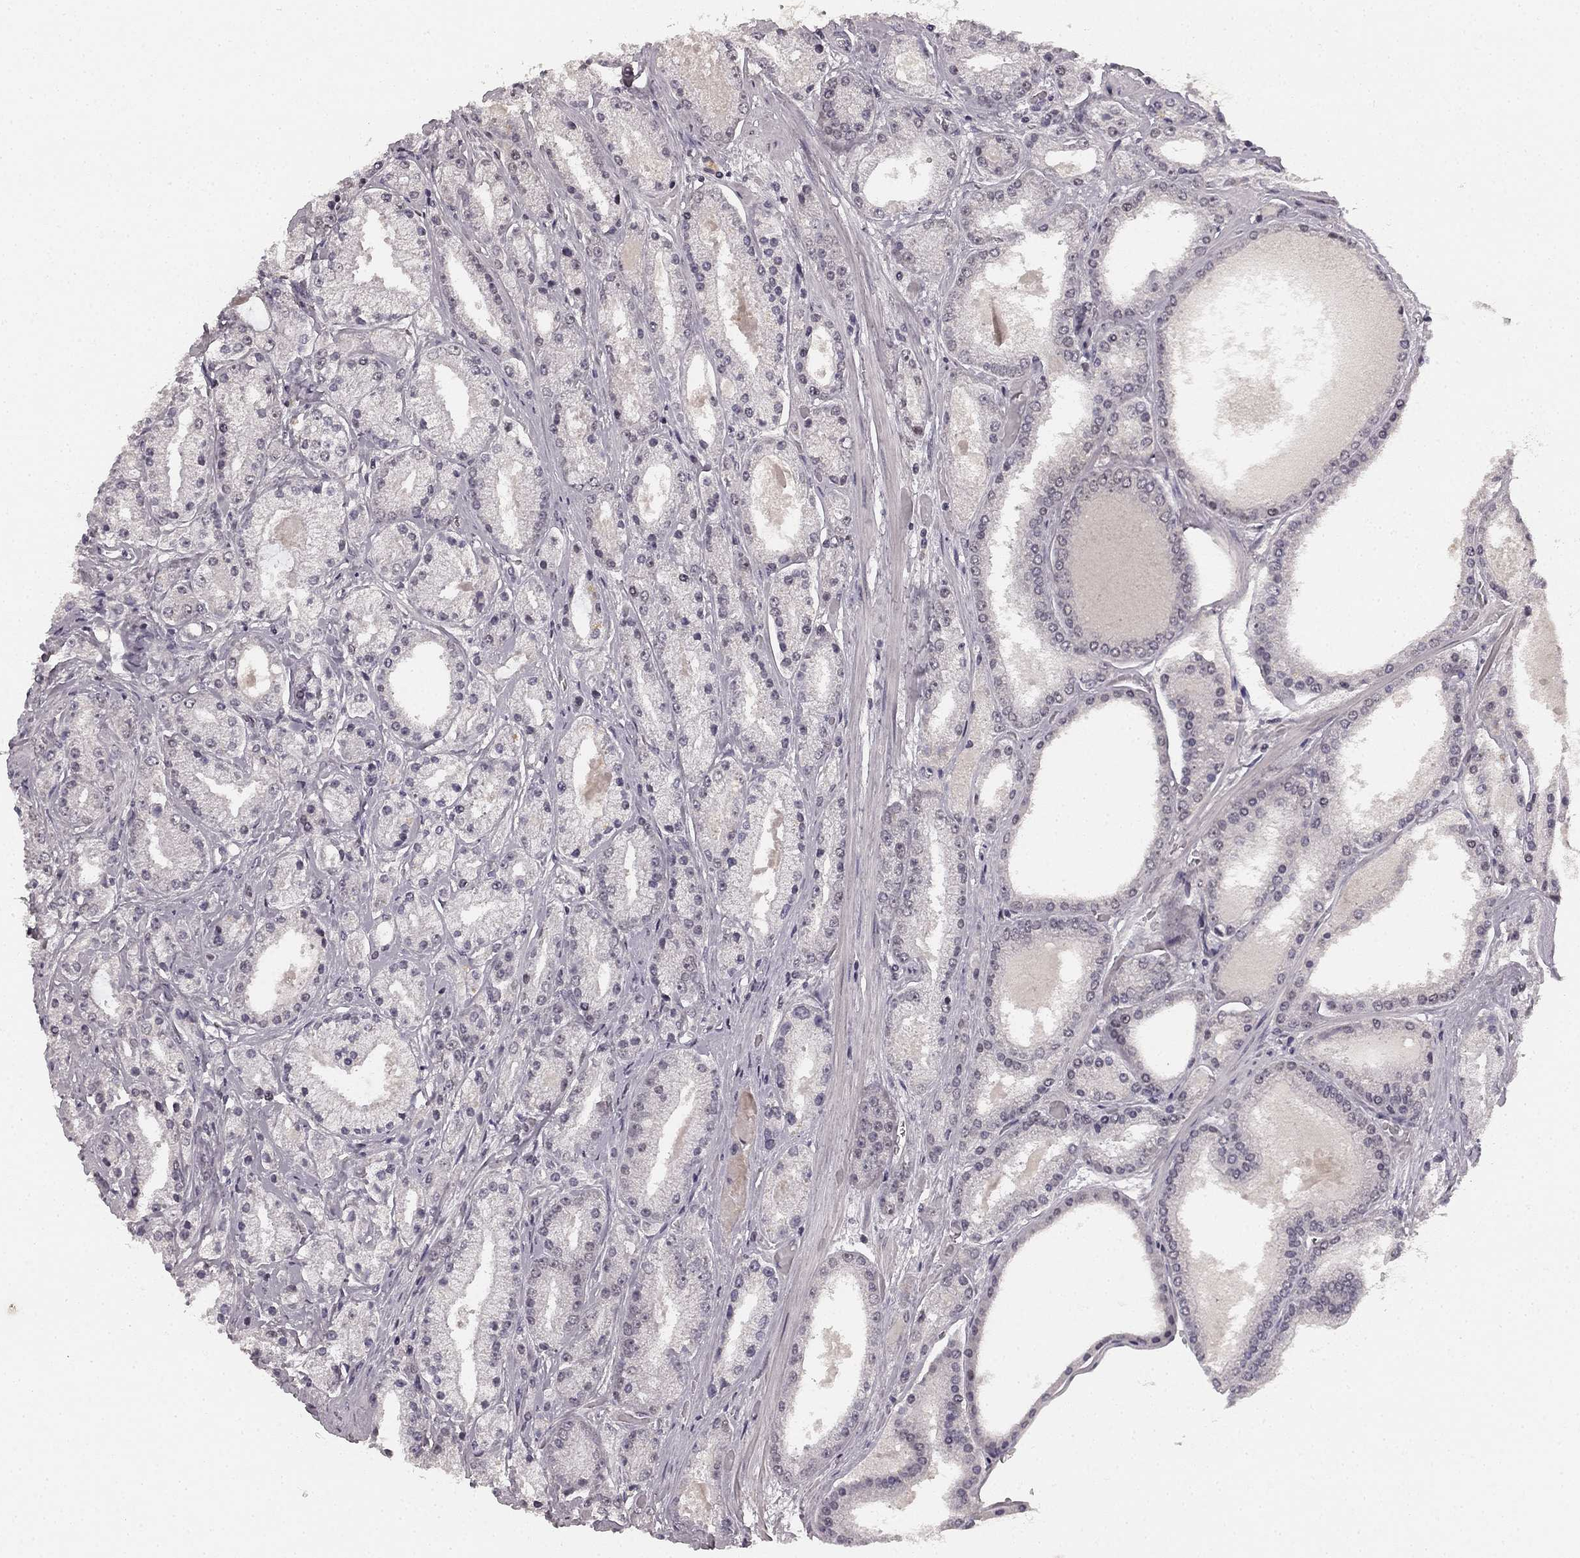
{"staining": {"intensity": "negative", "quantity": "none", "location": "none"}, "tissue": "prostate cancer", "cell_type": "Tumor cells", "image_type": "cancer", "snomed": [{"axis": "morphology", "description": "Adenocarcinoma, High grade"}, {"axis": "topography", "description": "Prostate"}], "caption": "The micrograph reveals no staining of tumor cells in high-grade adenocarcinoma (prostate).", "gene": "HCN4", "patient": {"sex": "male", "age": 67}}